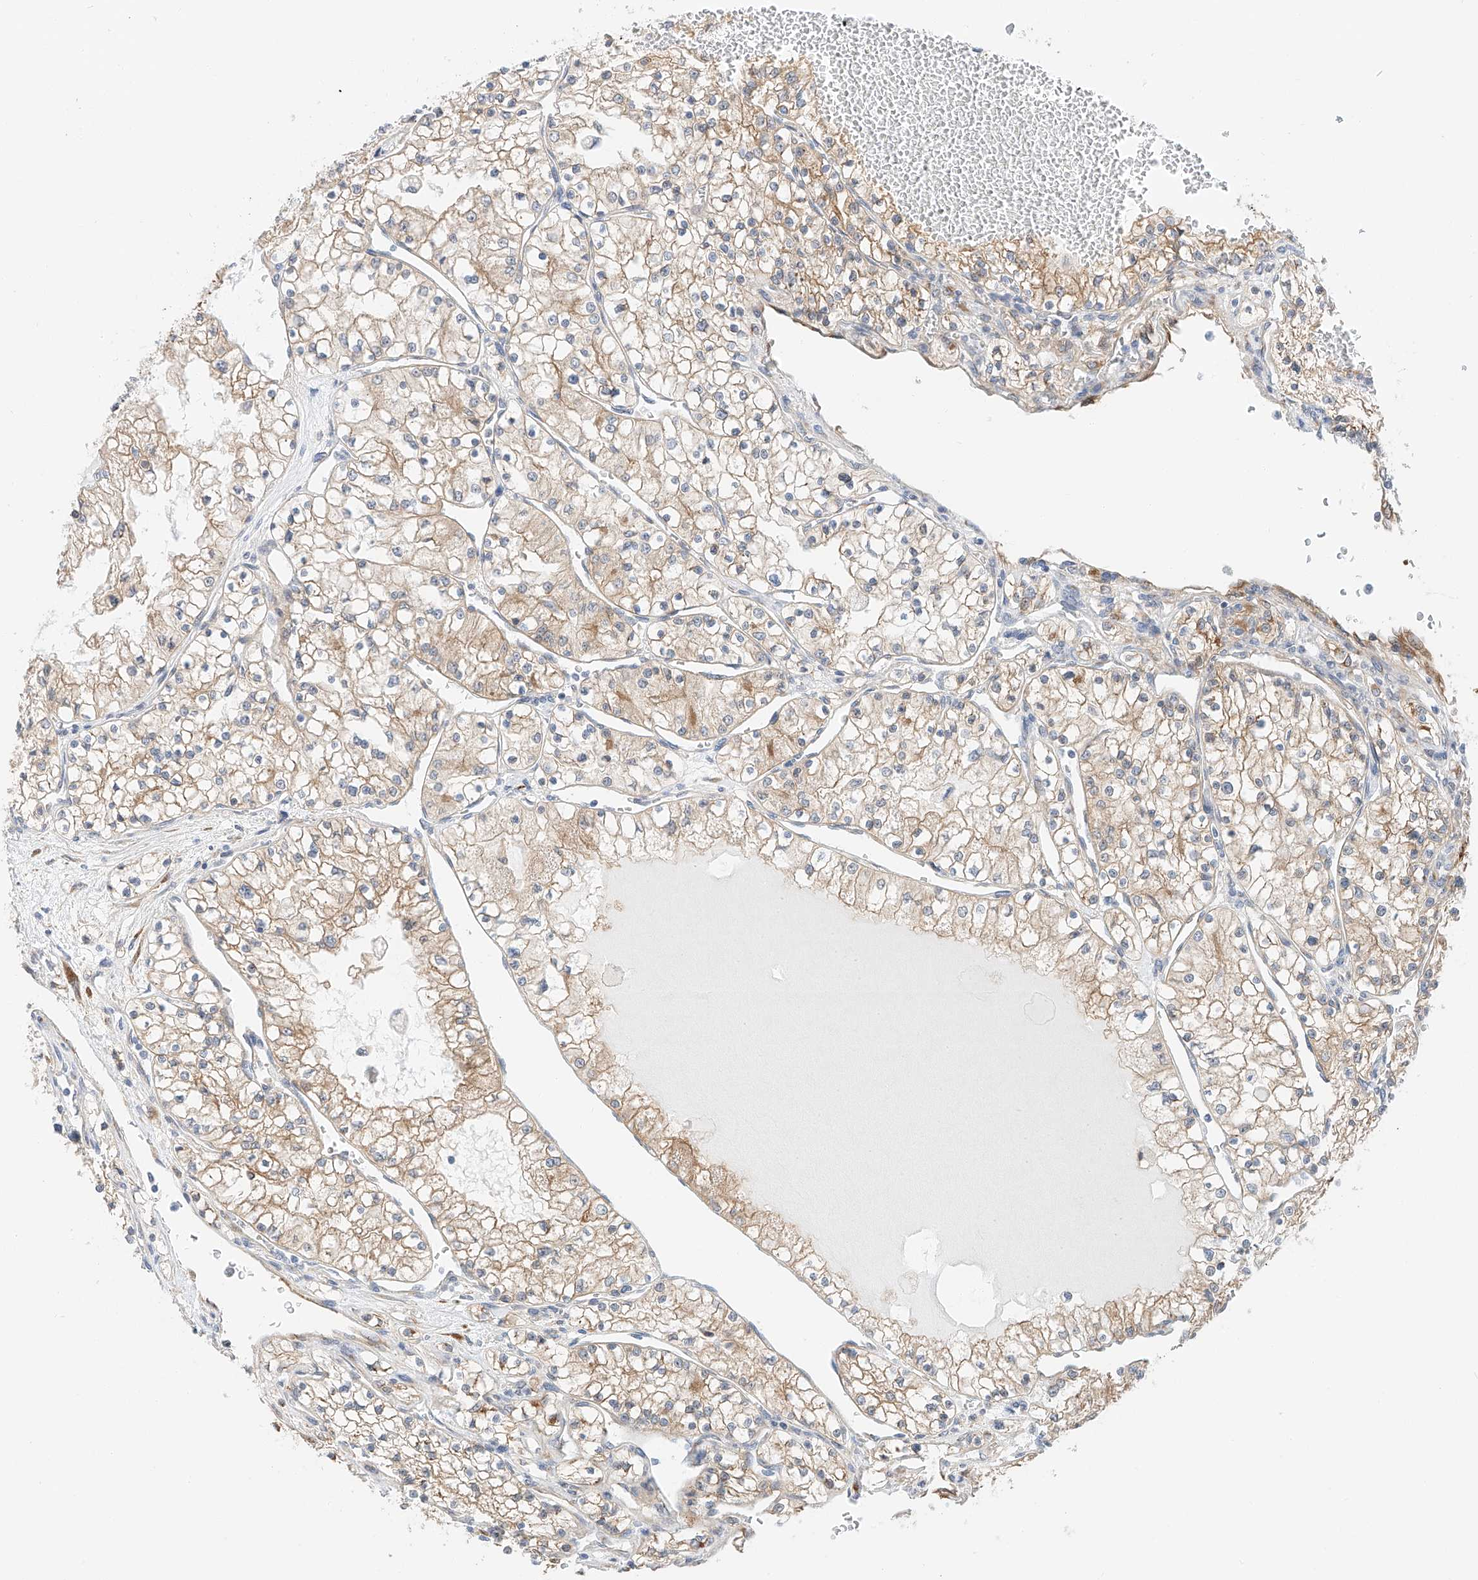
{"staining": {"intensity": "weak", "quantity": ">75%", "location": "cytoplasmic/membranous"}, "tissue": "renal cancer", "cell_type": "Tumor cells", "image_type": "cancer", "snomed": [{"axis": "morphology", "description": "Normal tissue, NOS"}, {"axis": "morphology", "description": "Adenocarcinoma, NOS"}, {"axis": "topography", "description": "Kidney"}], "caption": "Adenocarcinoma (renal) stained with IHC shows weak cytoplasmic/membranous positivity in approximately >75% of tumor cells.", "gene": "CARMIL1", "patient": {"sex": "male", "age": 68}}